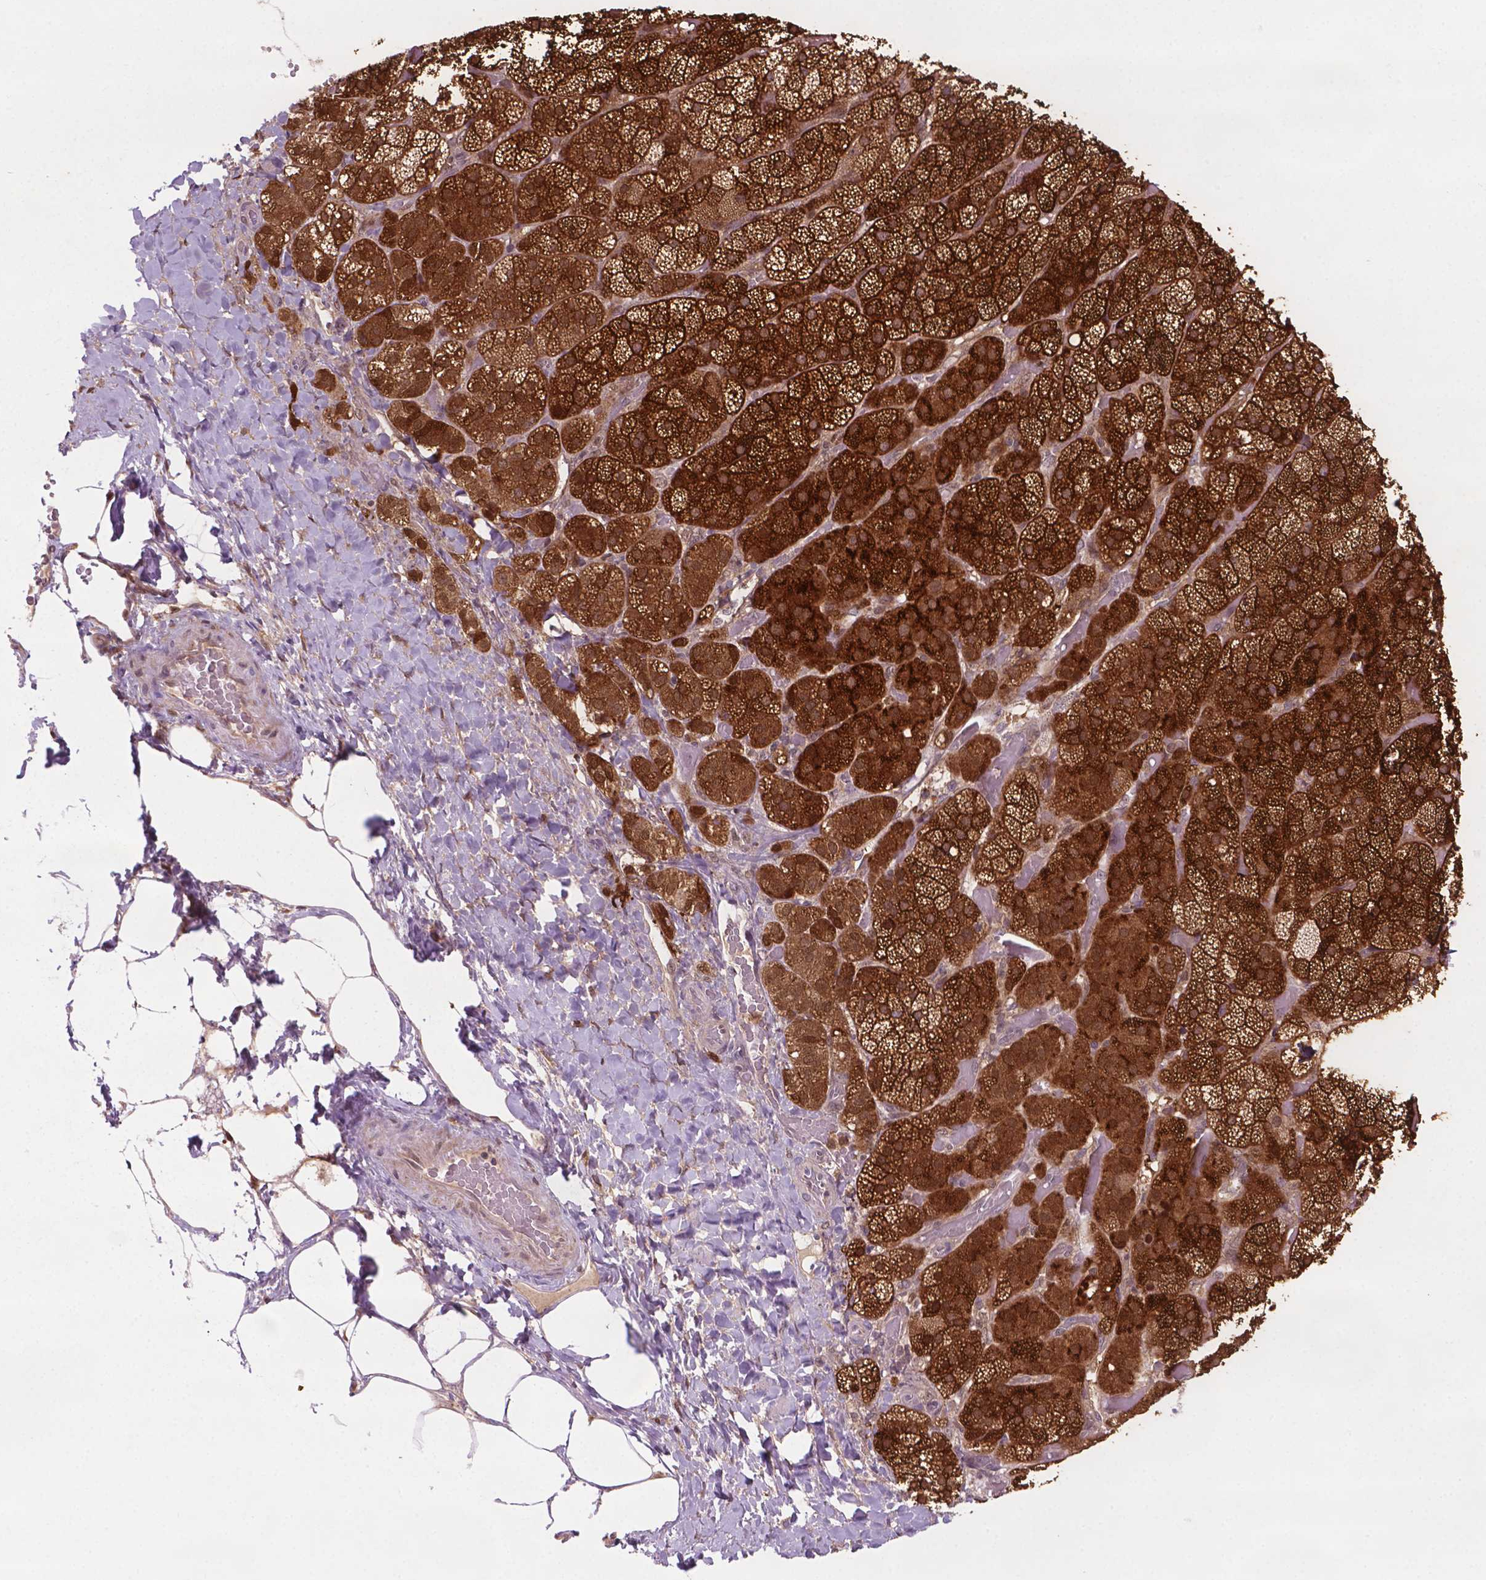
{"staining": {"intensity": "strong", "quantity": ">75%", "location": "cytoplasmic/membranous,nuclear"}, "tissue": "adrenal gland", "cell_type": "Glandular cells", "image_type": "normal", "snomed": [{"axis": "morphology", "description": "Normal tissue, NOS"}, {"axis": "topography", "description": "Adrenal gland"}], "caption": "Adrenal gland was stained to show a protein in brown. There is high levels of strong cytoplasmic/membranous,nuclear staining in about >75% of glandular cells. The protein is stained brown, and the nuclei are stained in blue (DAB IHC with brightfield microscopy, high magnification).", "gene": "PLIN3", "patient": {"sex": "male", "age": 57}}